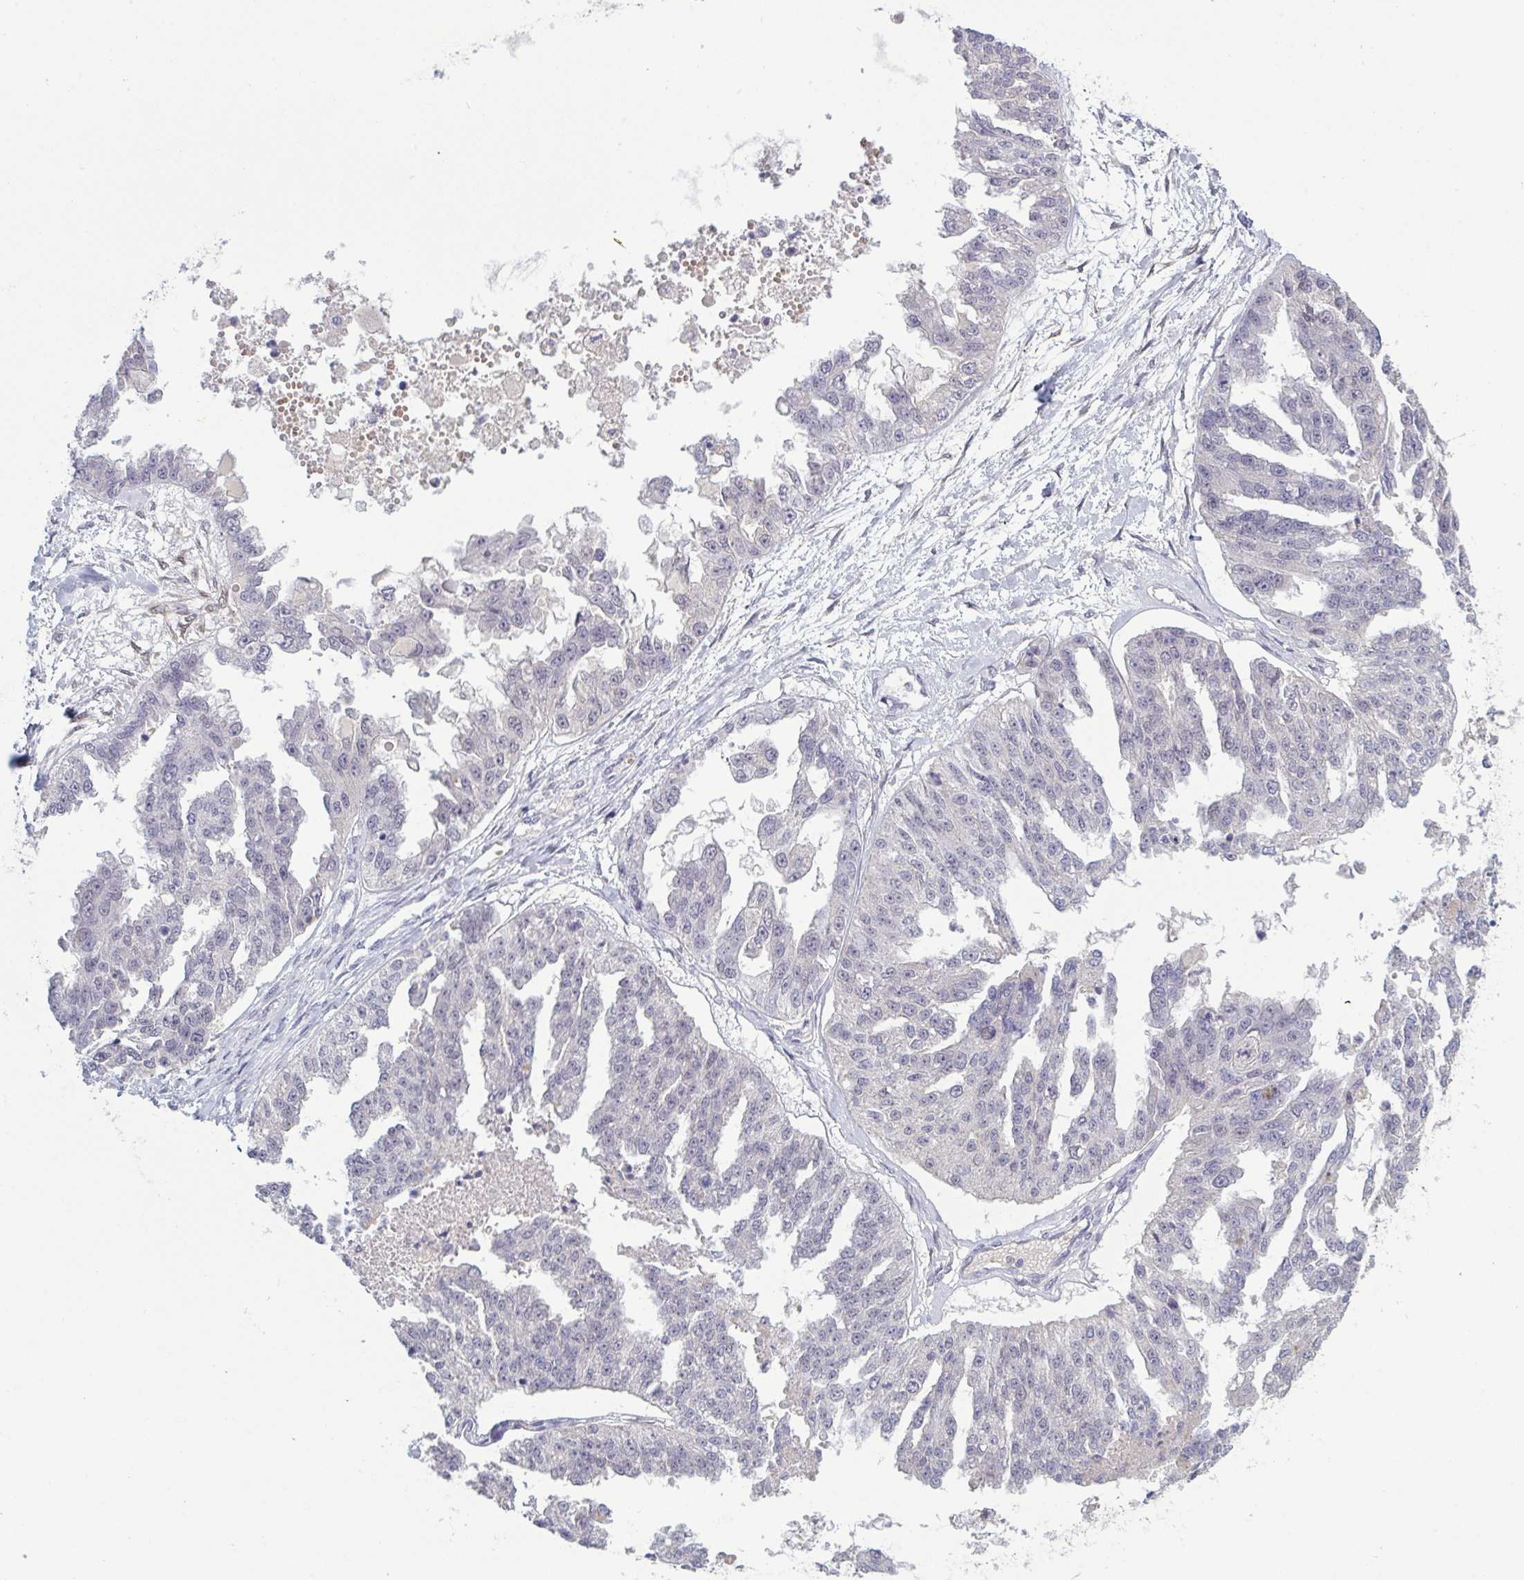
{"staining": {"intensity": "negative", "quantity": "none", "location": "none"}, "tissue": "ovarian cancer", "cell_type": "Tumor cells", "image_type": "cancer", "snomed": [{"axis": "morphology", "description": "Cystadenocarcinoma, serous, NOS"}, {"axis": "topography", "description": "Ovary"}], "caption": "There is no significant positivity in tumor cells of ovarian serous cystadenocarcinoma.", "gene": "ZNF784", "patient": {"sex": "female", "age": 58}}